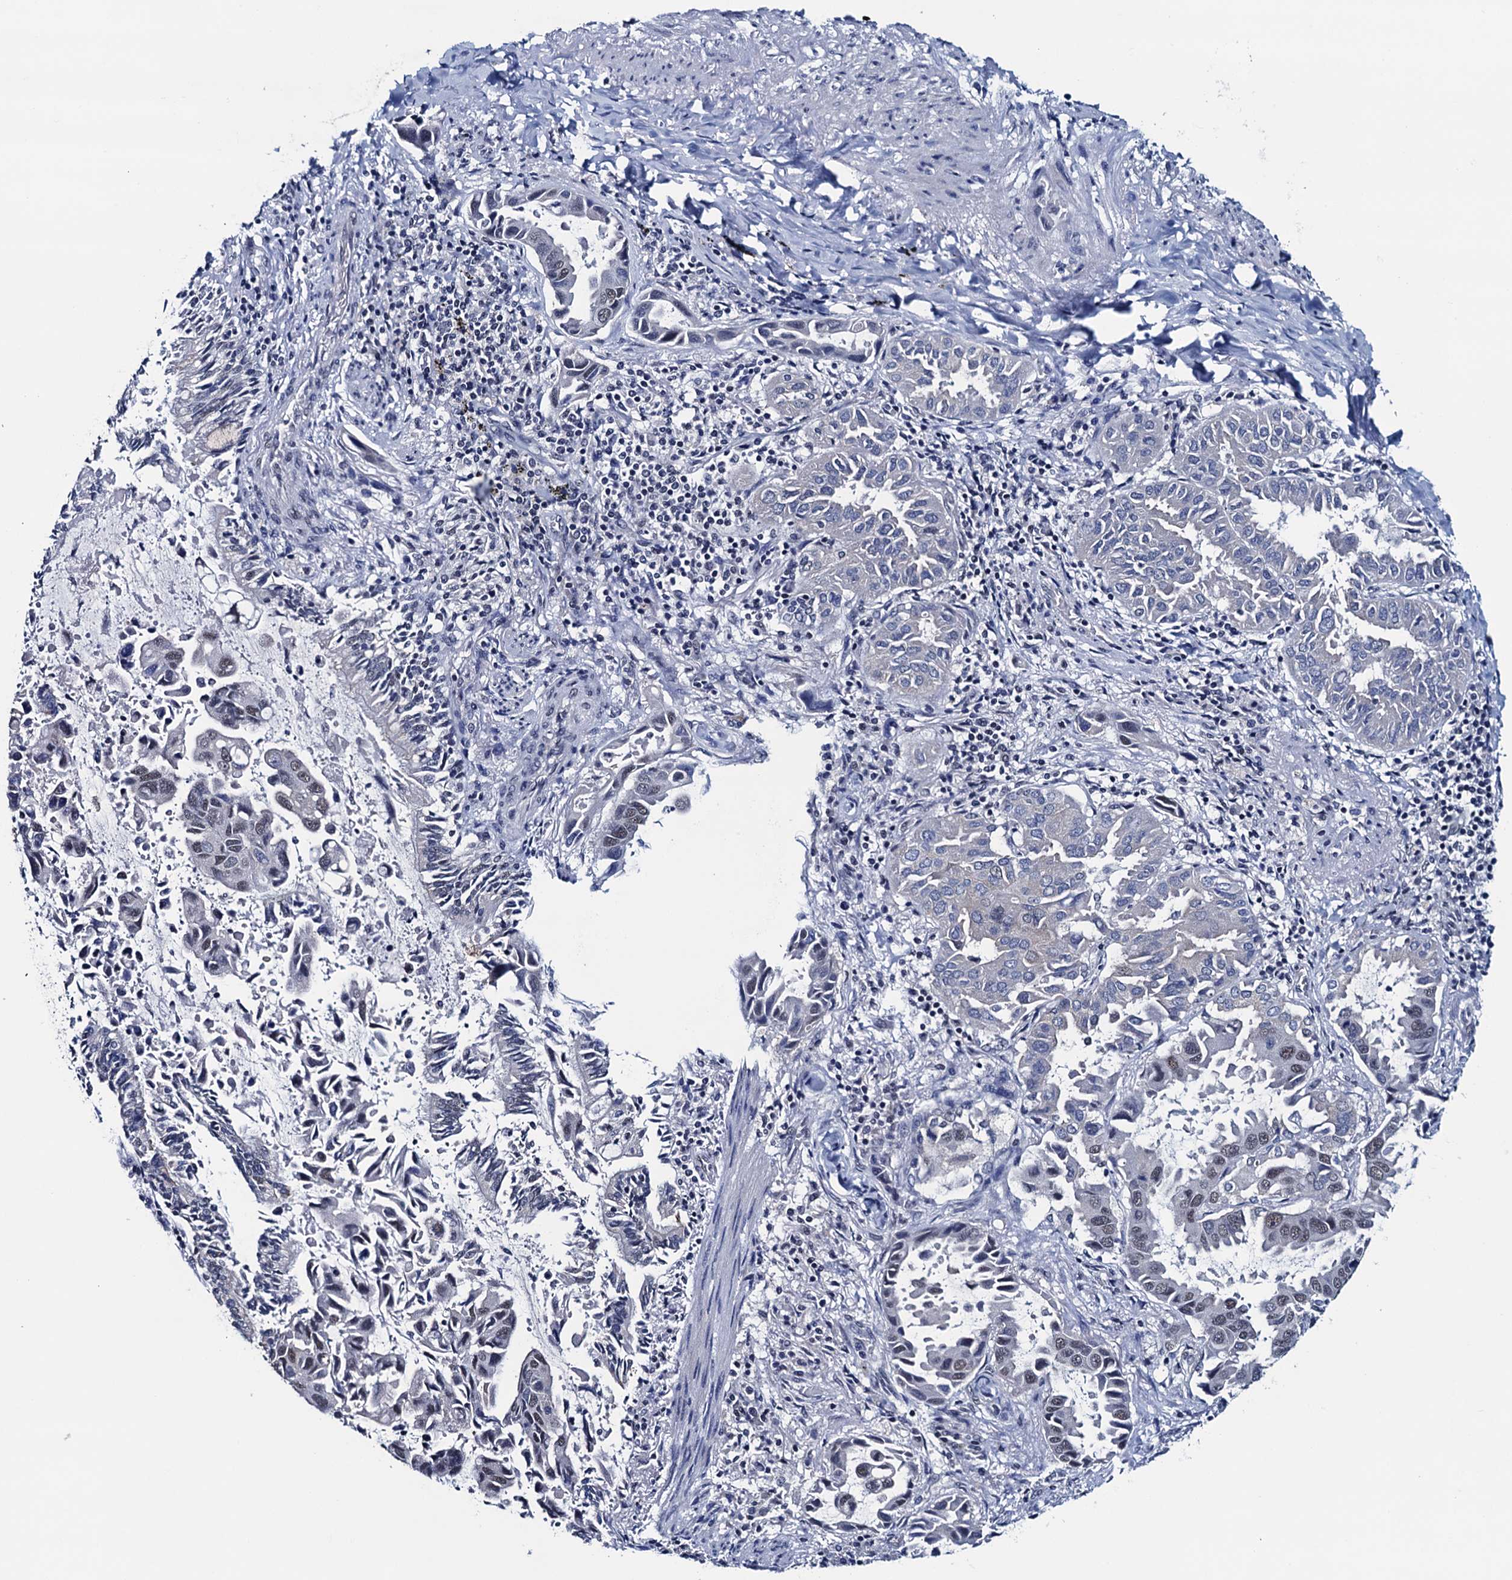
{"staining": {"intensity": "weak", "quantity": "25%-75%", "location": "nuclear"}, "tissue": "lung cancer", "cell_type": "Tumor cells", "image_type": "cancer", "snomed": [{"axis": "morphology", "description": "Adenocarcinoma, NOS"}, {"axis": "topography", "description": "Lung"}], "caption": "Immunohistochemical staining of lung cancer displays low levels of weak nuclear staining in about 25%-75% of tumor cells.", "gene": "FNBP4", "patient": {"sex": "male", "age": 64}}